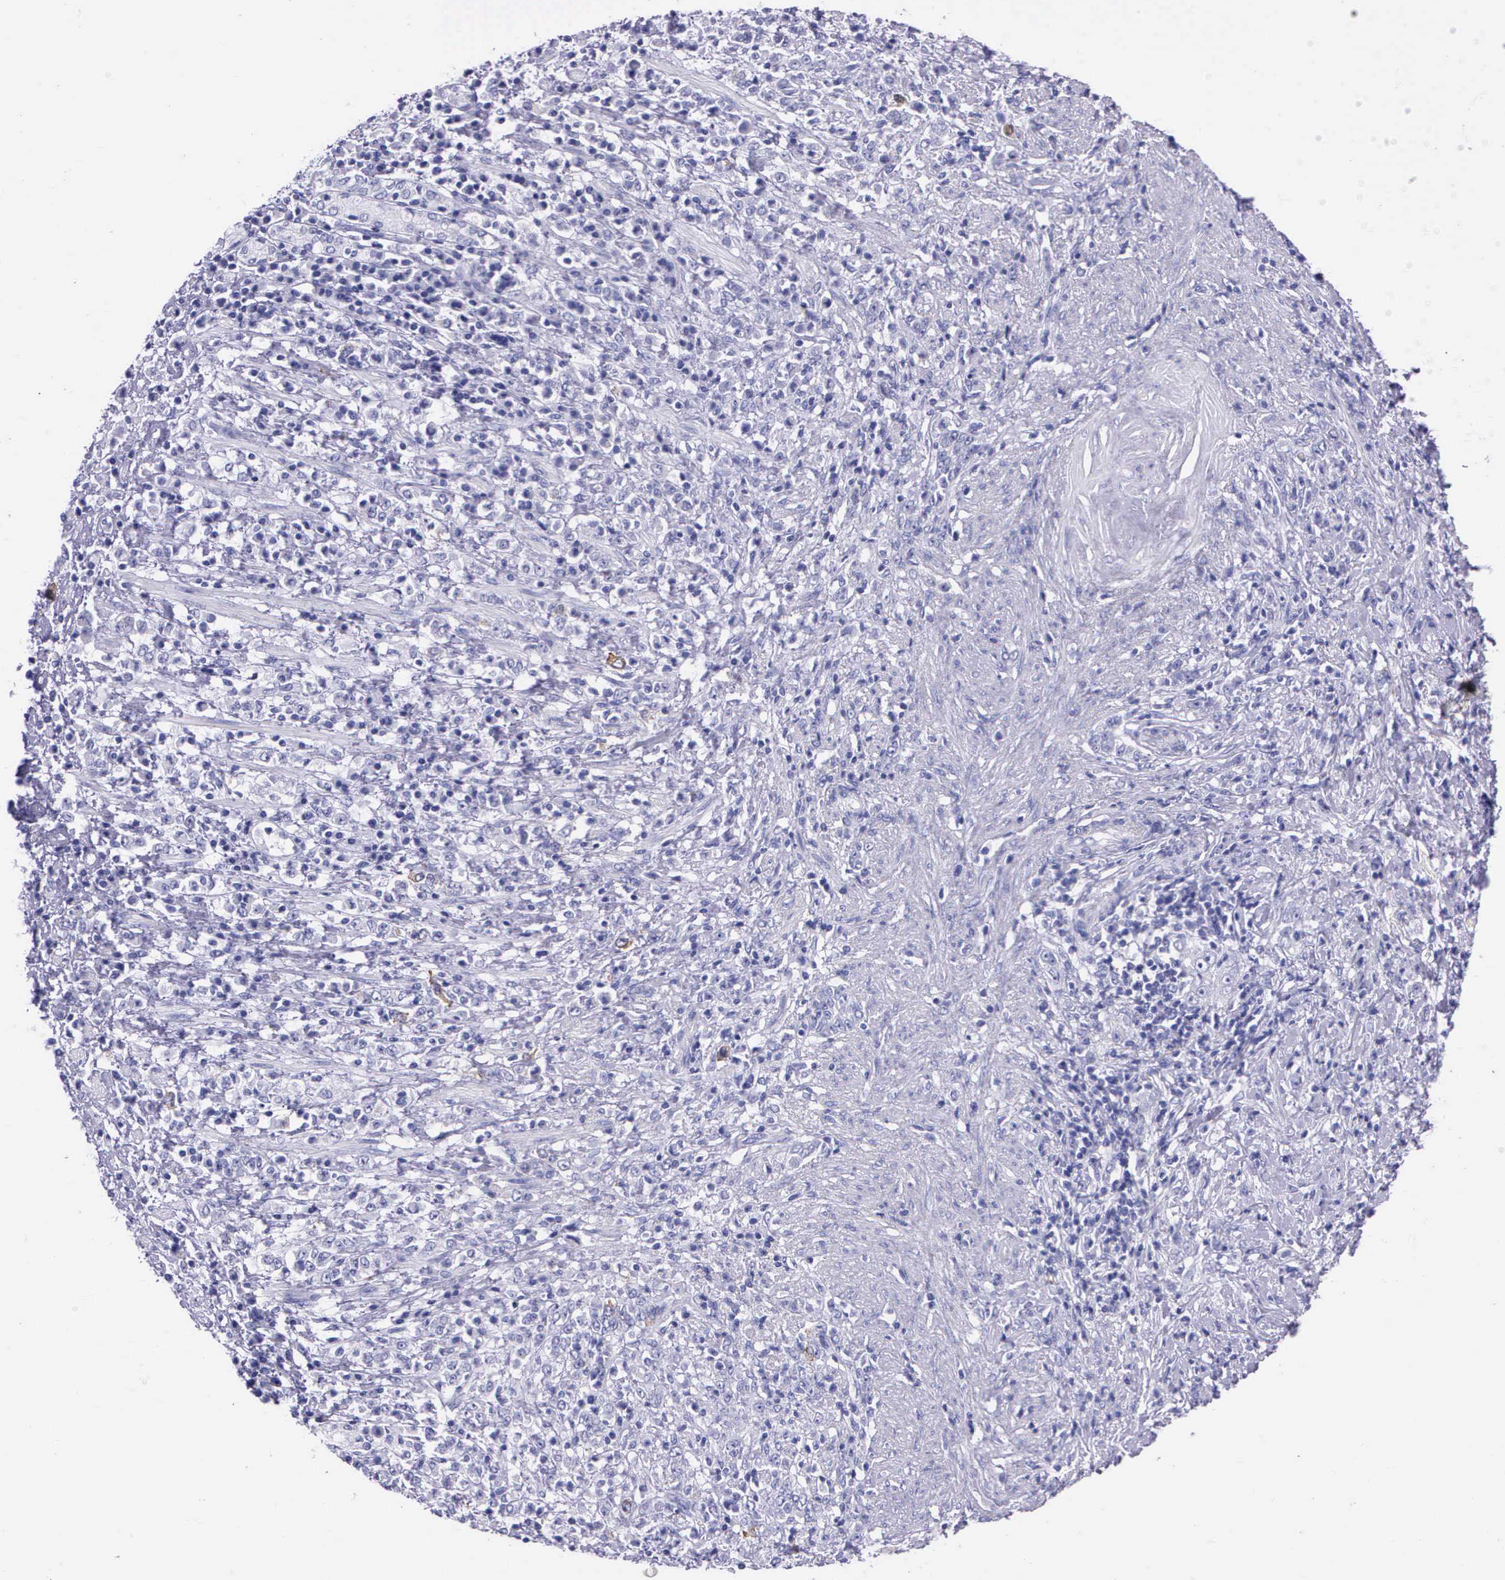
{"staining": {"intensity": "negative", "quantity": "none", "location": "none"}, "tissue": "stomach cancer", "cell_type": "Tumor cells", "image_type": "cancer", "snomed": [{"axis": "morphology", "description": "Adenocarcinoma, NOS"}, {"axis": "topography", "description": "Stomach, lower"}], "caption": "There is no significant staining in tumor cells of stomach cancer (adenocarcinoma). (Brightfield microscopy of DAB immunohistochemistry at high magnification).", "gene": "CCNB1", "patient": {"sex": "male", "age": 88}}